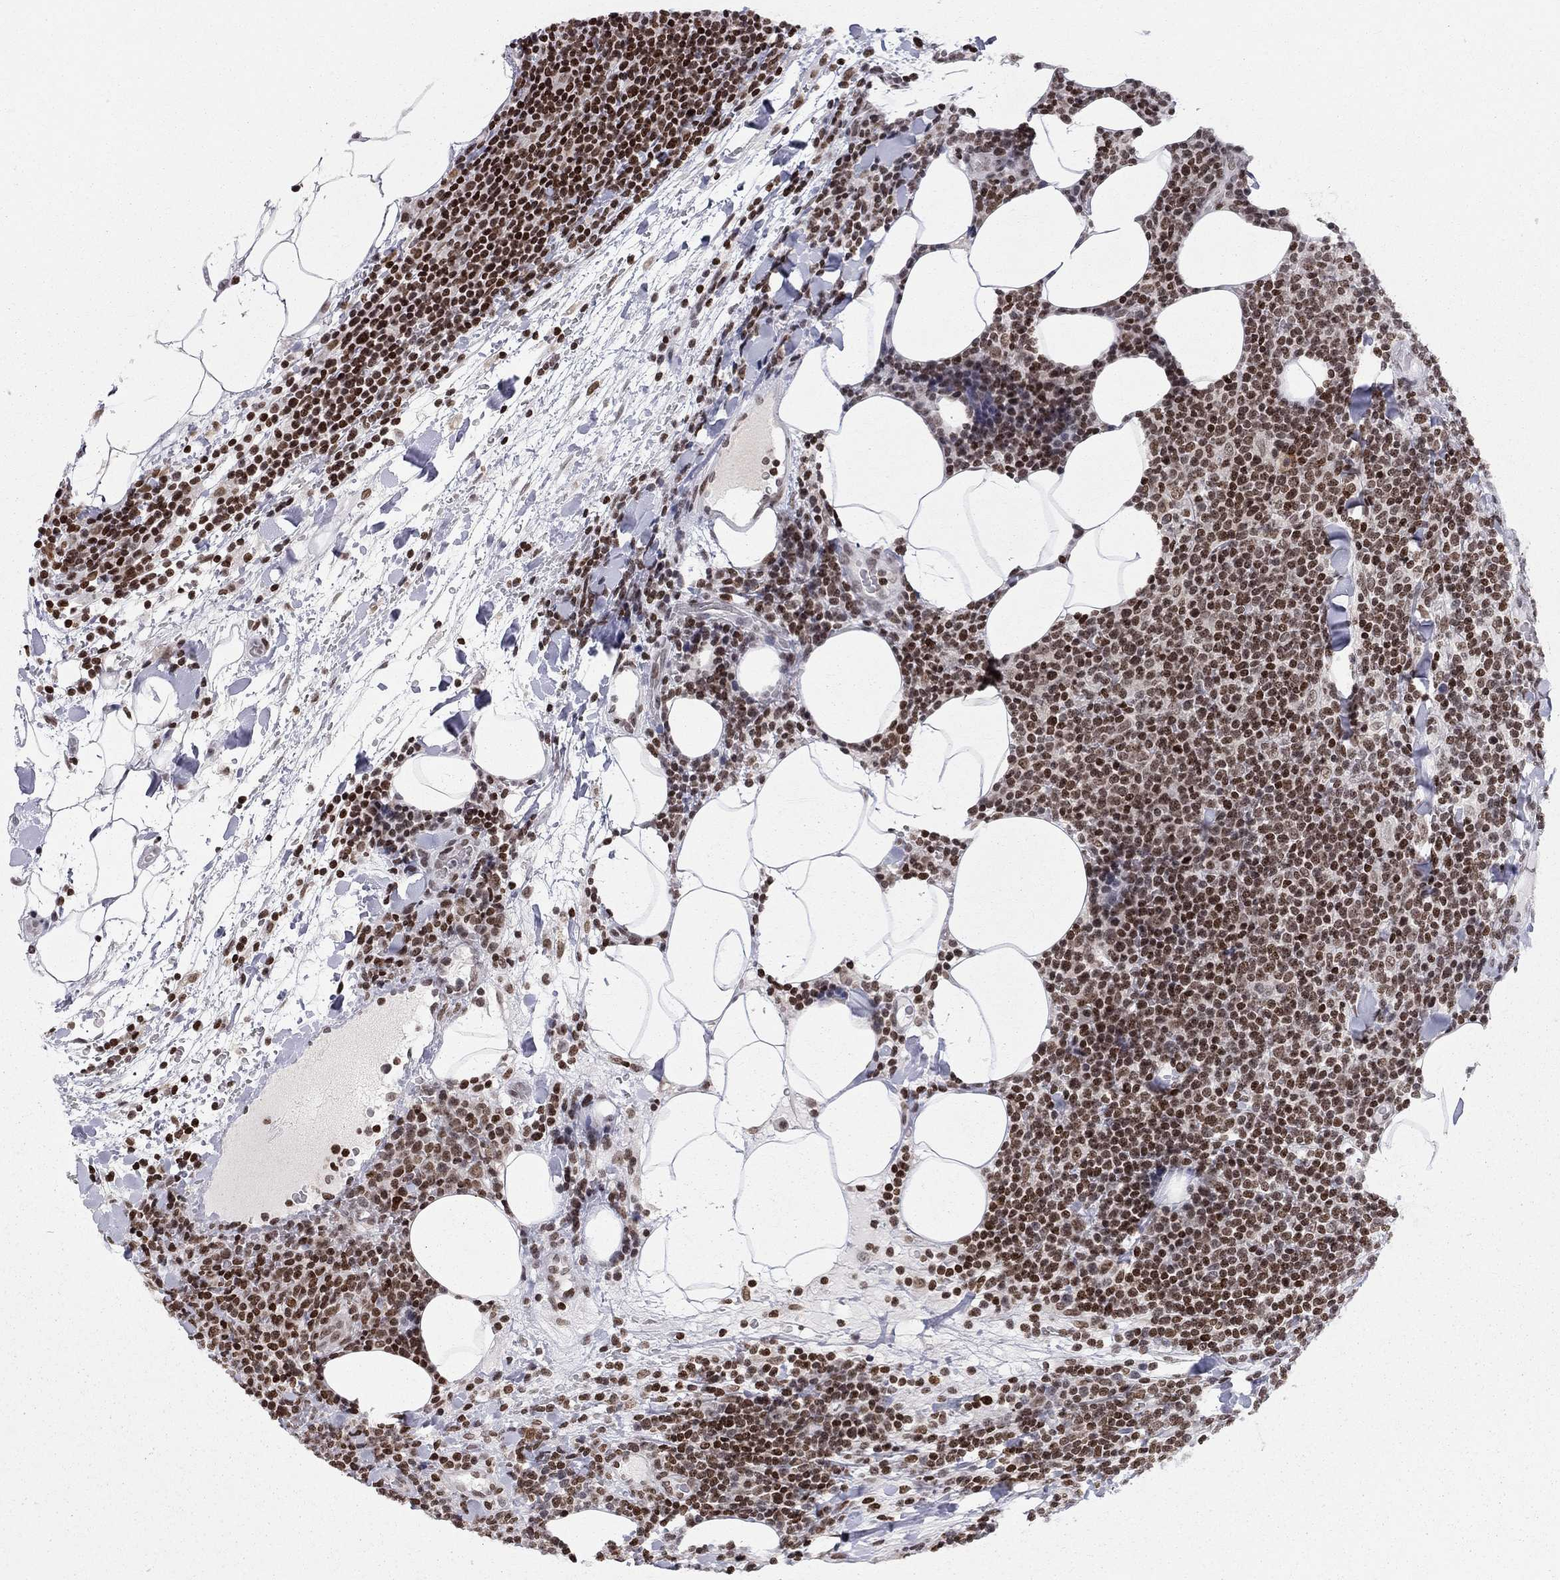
{"staining": {"intensity": "moderate", "quantity": "25%-75%", "location": "nuclear"}, "tissue": "lymphoma", "cell_type": "Tumor cells", "image_type": "cancer", "snomed": [{"axis": "morphology", "description": "Malignant lymphoma, non-Hodgkin's type, High grade"}, {"axis": "topography", "description": "Lymph node"}], "caption": "Protein positivity by immunohistochemistry reveals moderate nuclear expression in approximately 25%-75% of tumor cells in high-grade malignant lymphoma, non-Hodgkin's type.", "gene": "H2AX", "patient": {"sex": "male", "age": 61}}